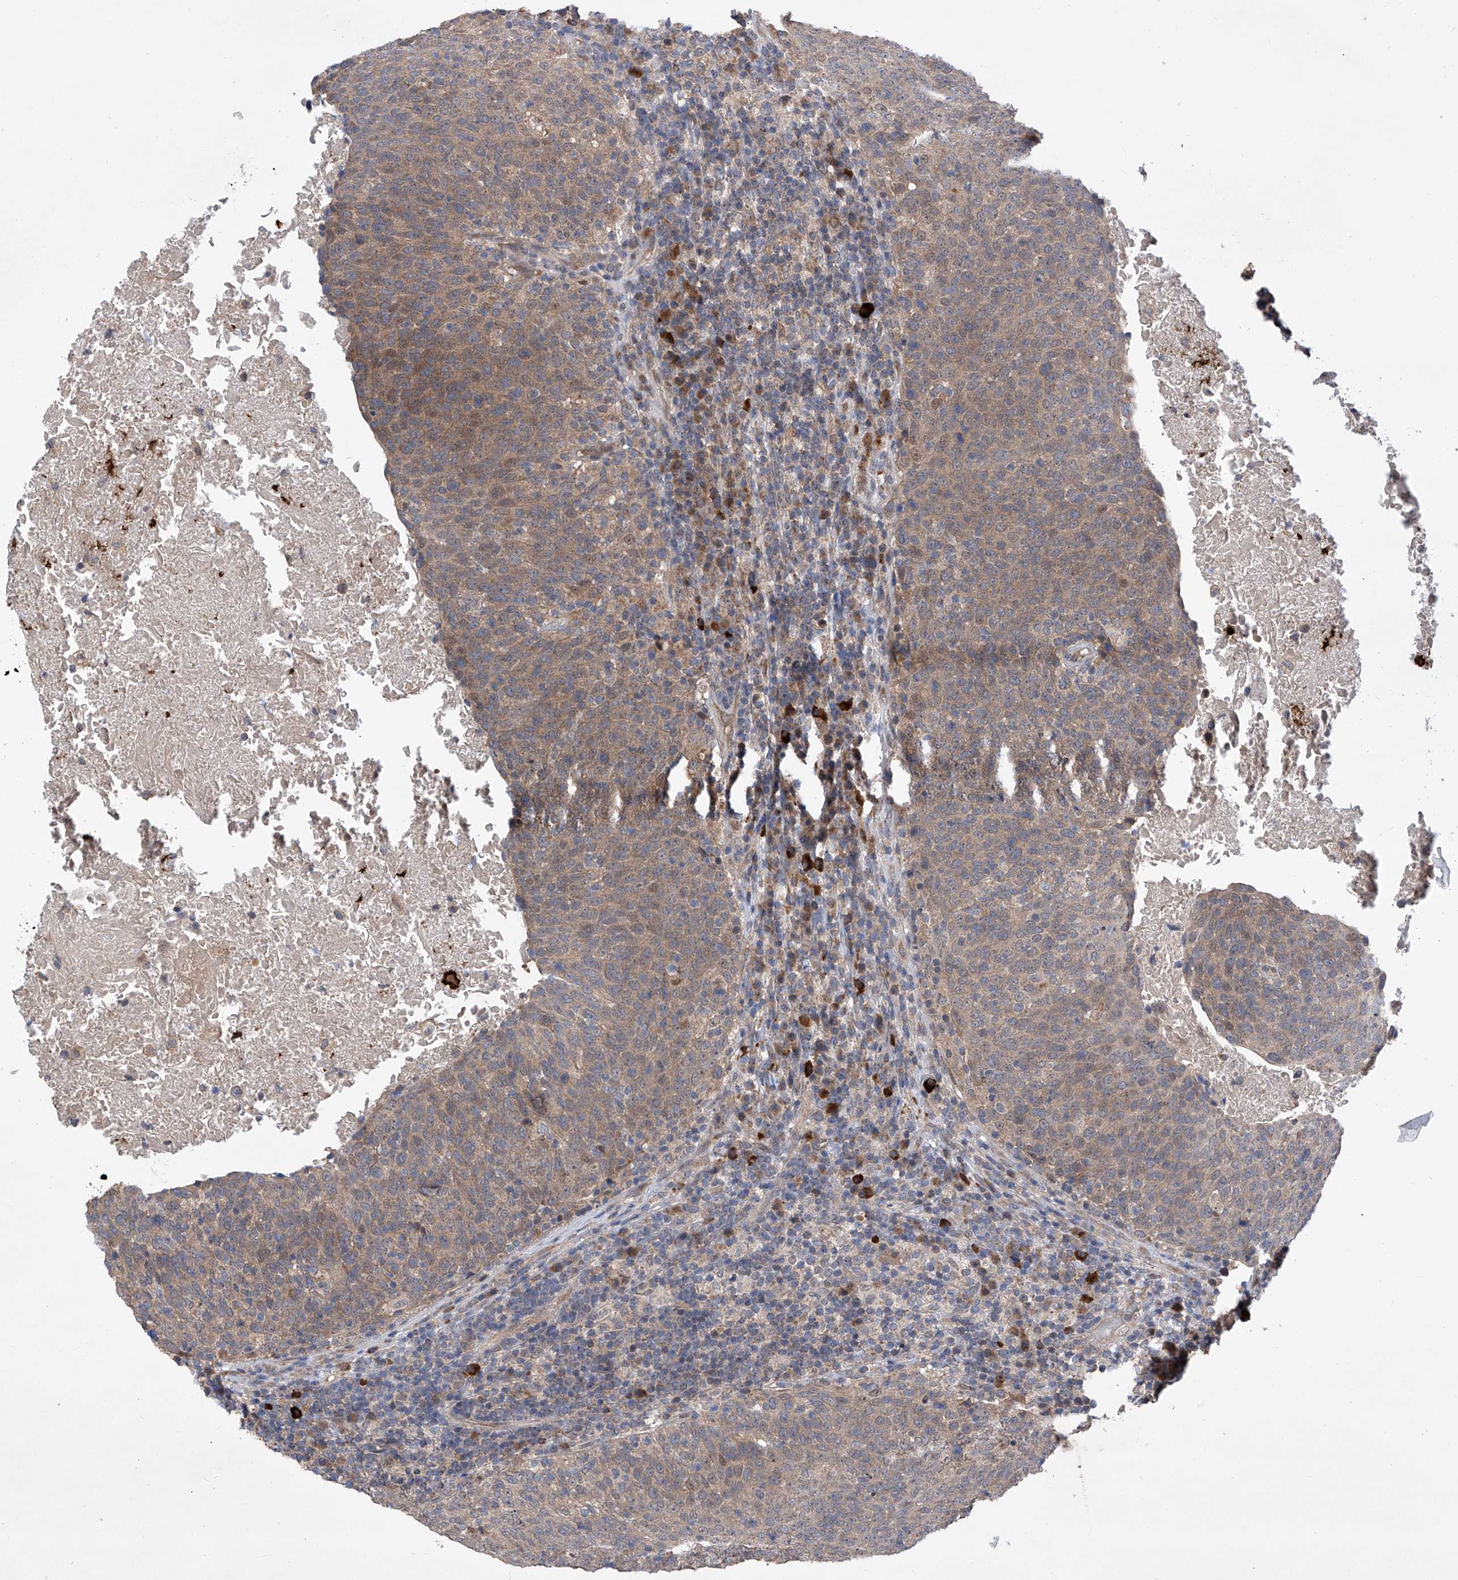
{"staining": {"intensity": "moderate", "quantity": ">75%", "location": "cytoplasmic/membranous"}, "tissue": "head and neck cancer", "cell_type": "Tumor cells", "image_type": "cancer", "snomed": [{"axis": "morphology", "description": "Squamous cell carcinoma, NOS"}, {"axis": "morphology", "description": "Squamous cell carcinoma, metastatic, NOS"}, {"axis": "topography", "description": "Lymph node"}, {"axis": "topography", "description": "Head-Neck"}], "caption": "An immunohistochemistry (IHC) micrograph of tumor tissue is shown. Protein staining in brown labels moderate cytoplasmic/membranous positivity in head and neck cancer within tumor cells.", "gene": "USP45", "patient": {"sex": "male", "age": 62}}